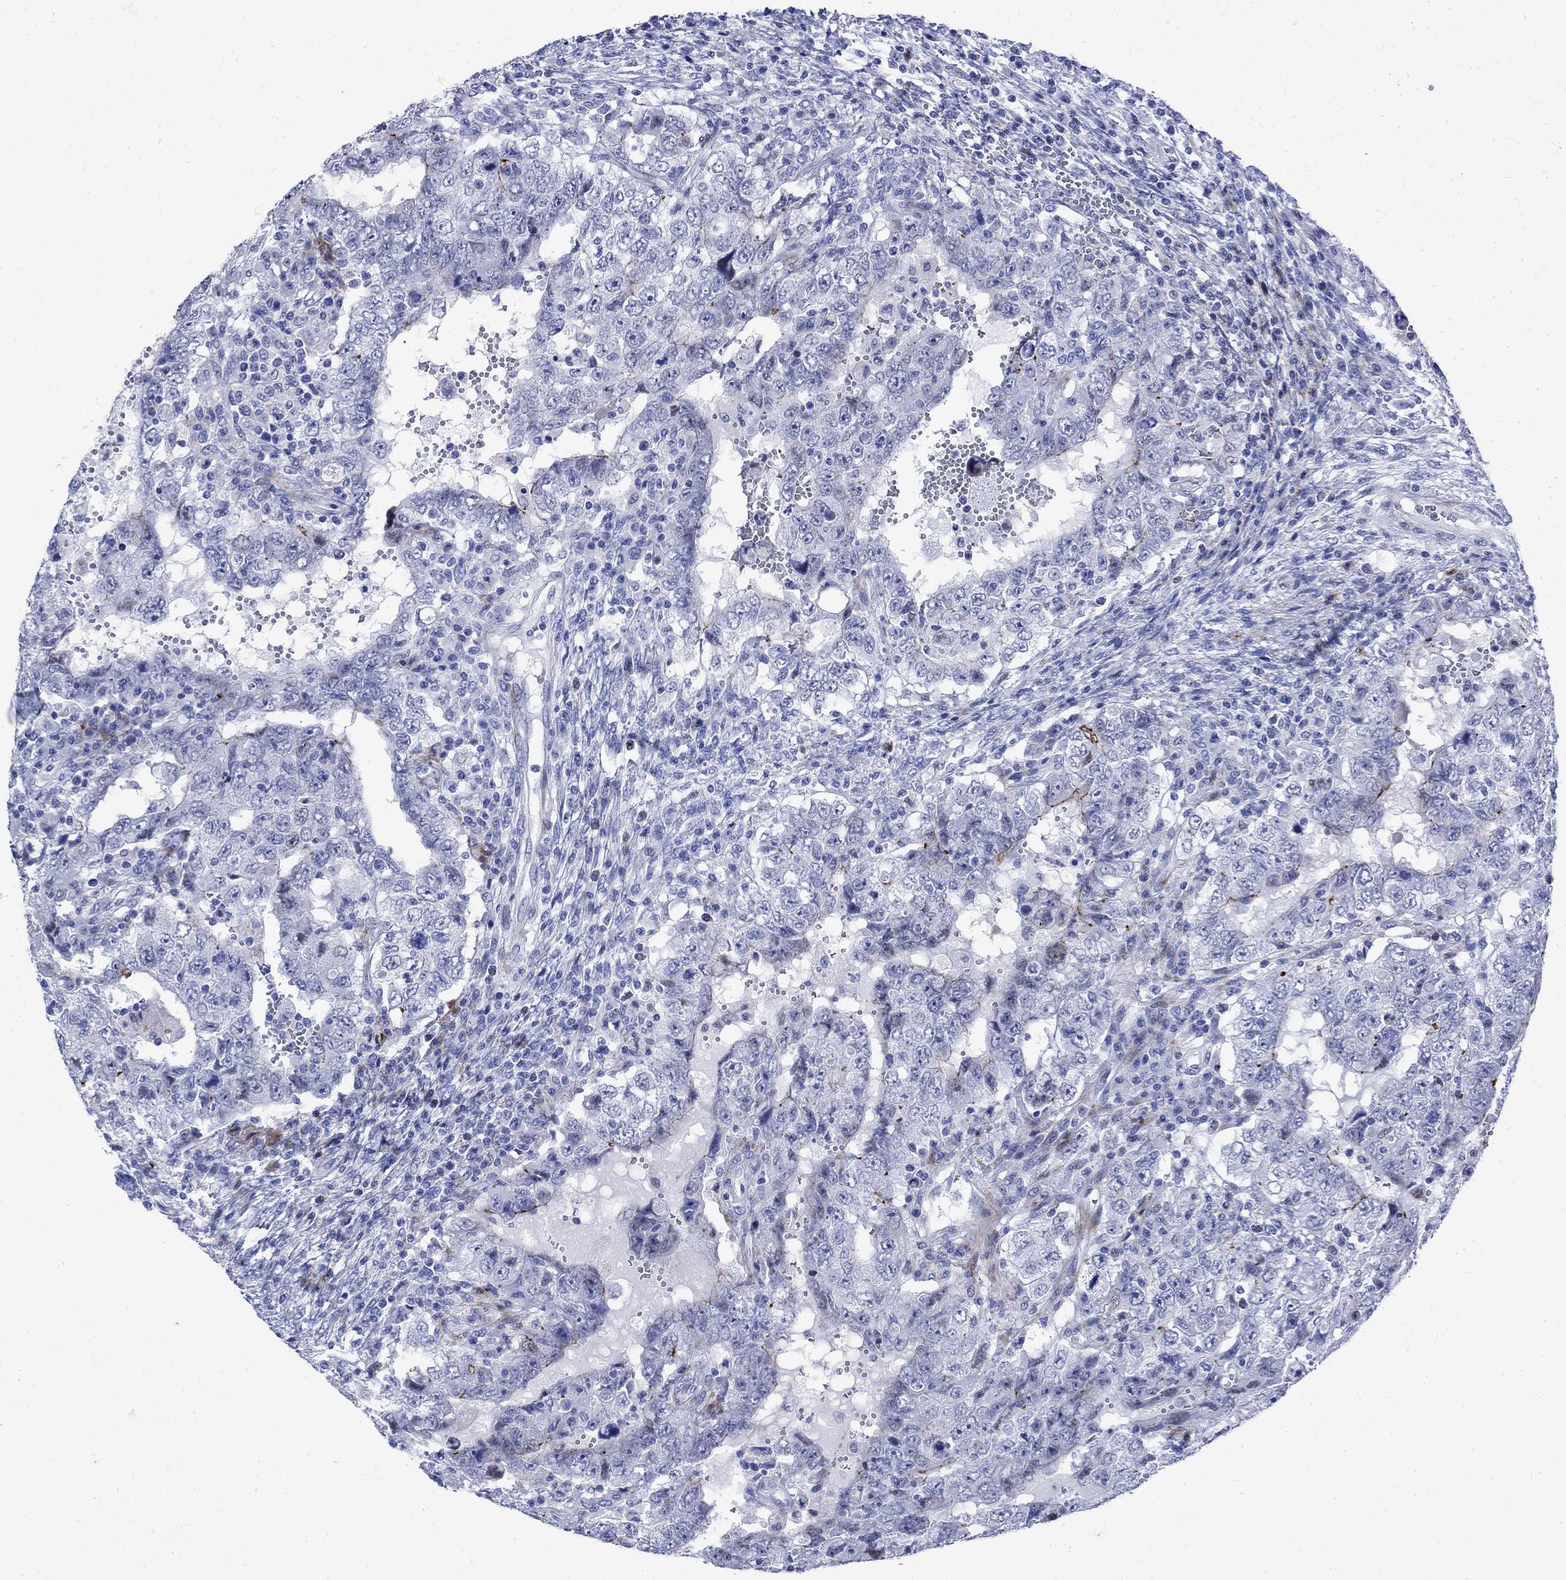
{"staining": {"intensity": "strong", "quantity": "<25%", "location": "cytoplasmic/membranous"}, "tissue": "testis cancer", "cell_type": "Tumor cells", "image_type": "cancer", "snomed": [{"axis": "morphology", "description": "Carcinoma, Embryonal, NOS"}, {"axis": "topography", "description": "Testis"}], "caption": "Immunohistochemical staining of embryonal carcinoma (testis) exhibits medium levels of strong cytoplasmic/membranous positivity in about <25% of tumor cells. (Brightfield microscopy of DAB IHC at high magnification).", "gene": "PARVB", "patient": {"sex": "male", "age": 26}}